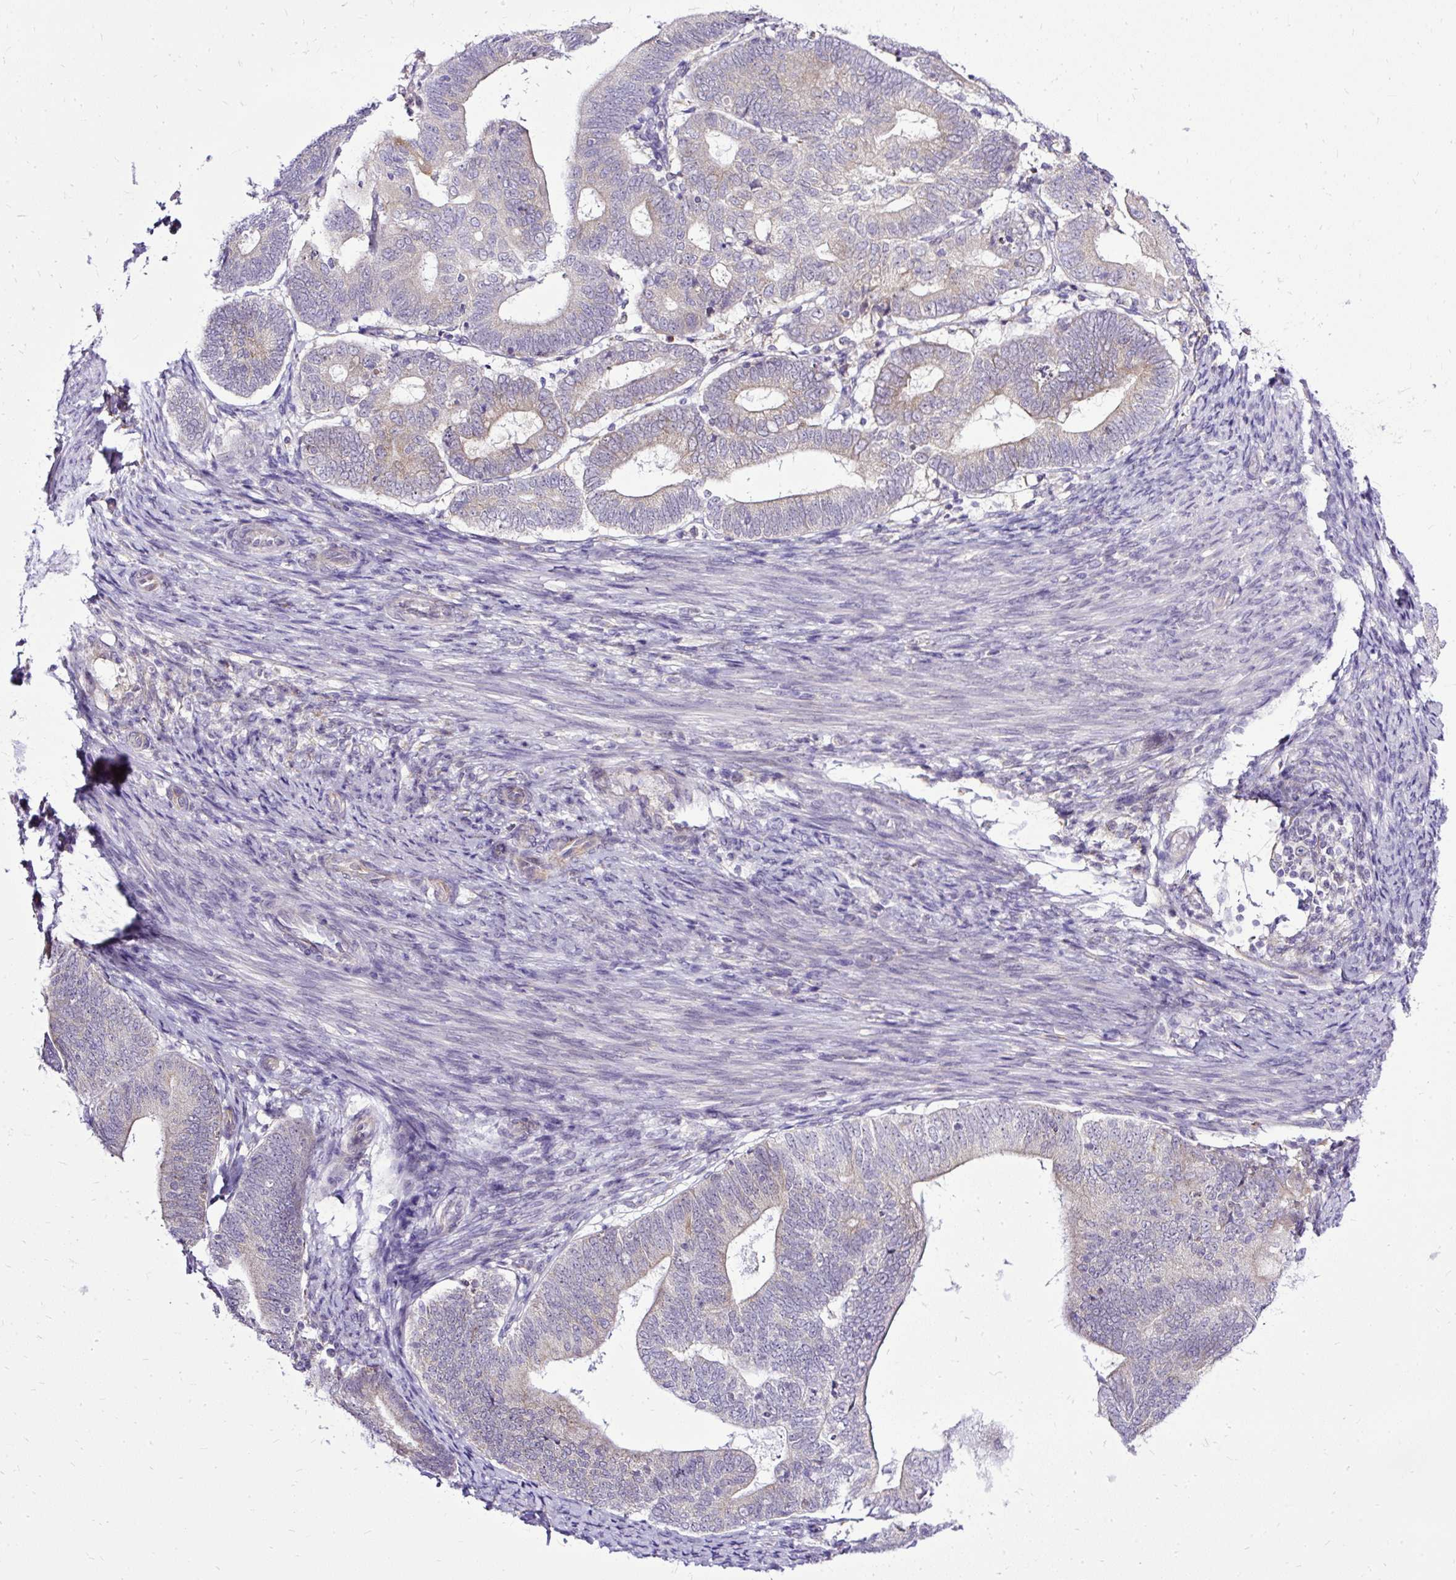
{"staining": {"intensity": "weak", "quantity": "25%-75%", "location": "cytoplasmic/membranous"}, "tissue": "endometrial cancer", "cell_type": "Tumor cells", "image_type": "cancer", "snomed": [{"axis": "morphology", "description": "Adenocarcinoma, NOS"}, {"axis": "topography", "description": "Endometrium"}], "caption": "Immunohistochemical staining of endometrial cancer (adenocarcinoma) shows weak cytoplasmic/membranous protein staining in approximately 25%-75% of tumor cells. (DAB (3,3'-diaminobenzidine) IHC, brown staining for protein, blue staining for nuclei).", "gene": "AMFR", "patient": {"sex": "female", "age": 70}}